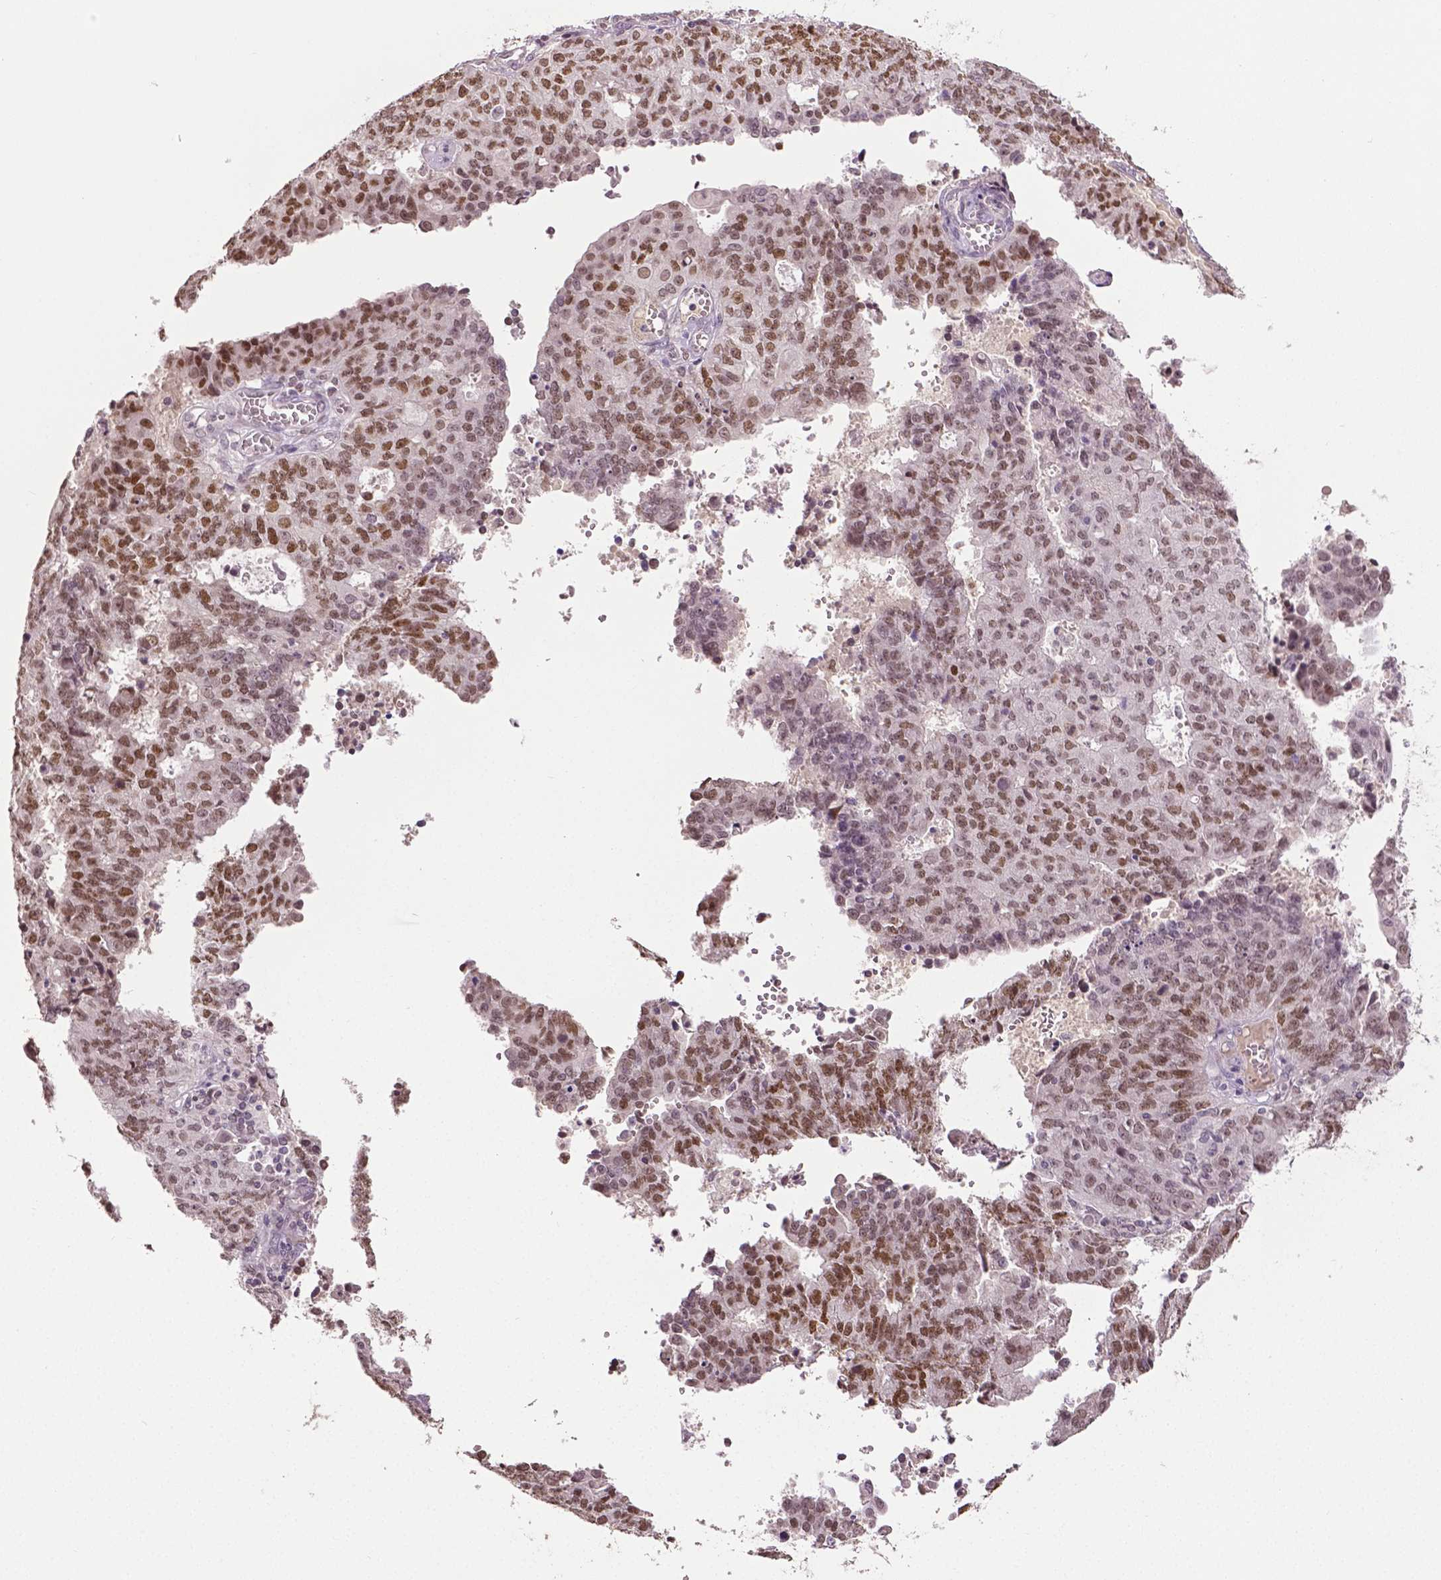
{"staining": {"intensity": "moderate", "quantity": ">75%", "location": "nuclear"}, "tissue": "endometrial cancer", "cell_type": "Tumor cells", "image_type": "cancer", "snomed": [{"axis": "morphology", "description": "Adenocarcinoma, NOS"}, {"axis": "topography", "description": "Endometrium"}], "caption": "An image of endometrial cancer (adenocarcinoma) stained for a protein reveals moderate nuclear brown staining in tumor cells.", "gene": "DLX5", "patient": {"sex": "female", "age": 82}}